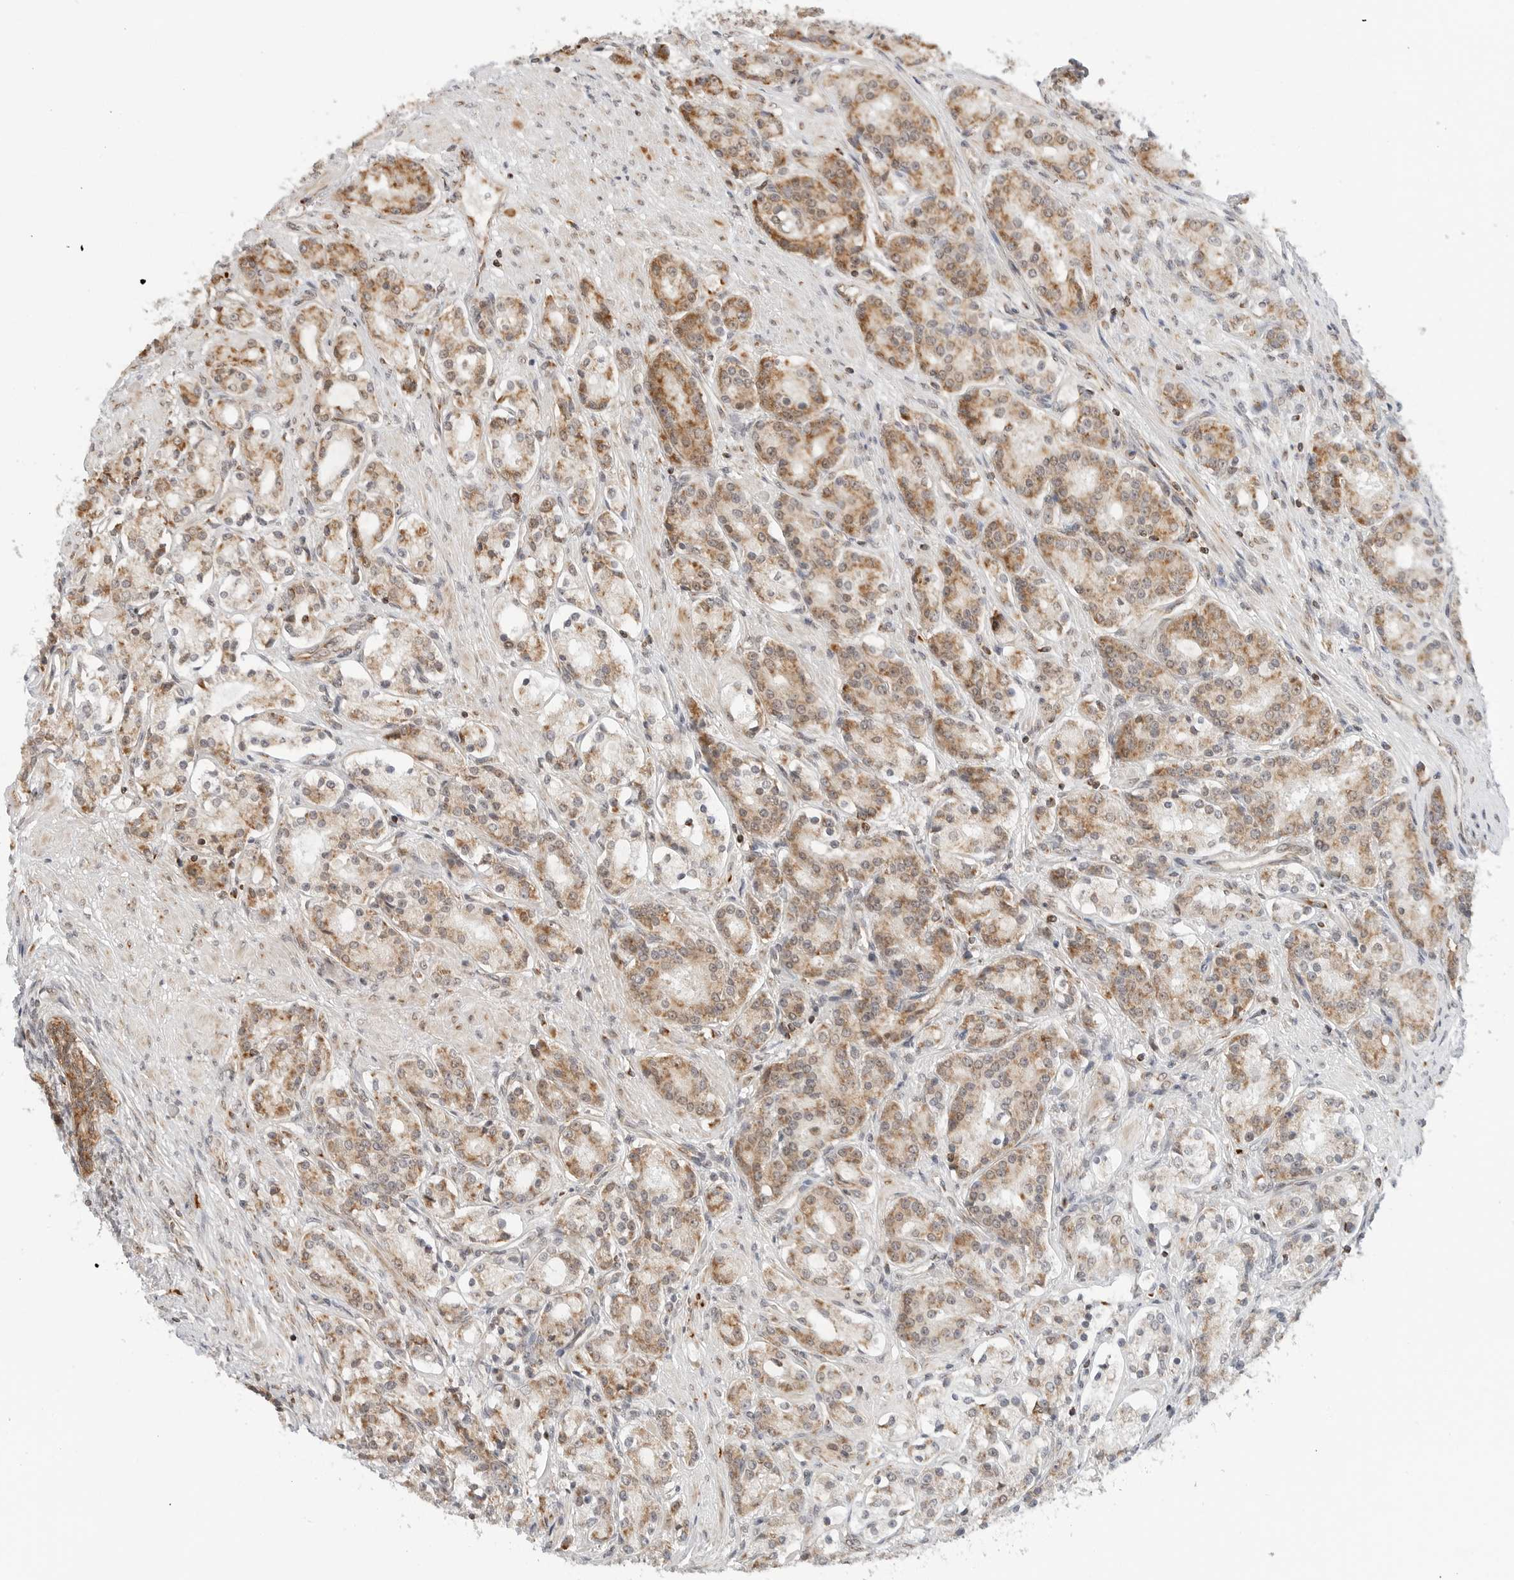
{"staining": {"intensity": "moderate", "quantity": ">75%", "location": "cytoplasmic/membranous"}, "tissue": "prostate cancer", "cell_type": "Tumor cells", "image_type": "cancer", "snomed": [{"axis": "morphology", "description": "Adenocarcinoma, High grade"}, {"axis": "topography", "description": "Prostate"}], "caption": "Immunohistochemical staining of human prostate high-grade adenocarcinoma shows moderate cytoplasmic/membranous protein positivity in about >75% of tumor cells.", "gene": "POLR3GL", "patient": {"sex": "male", "age": 60}}